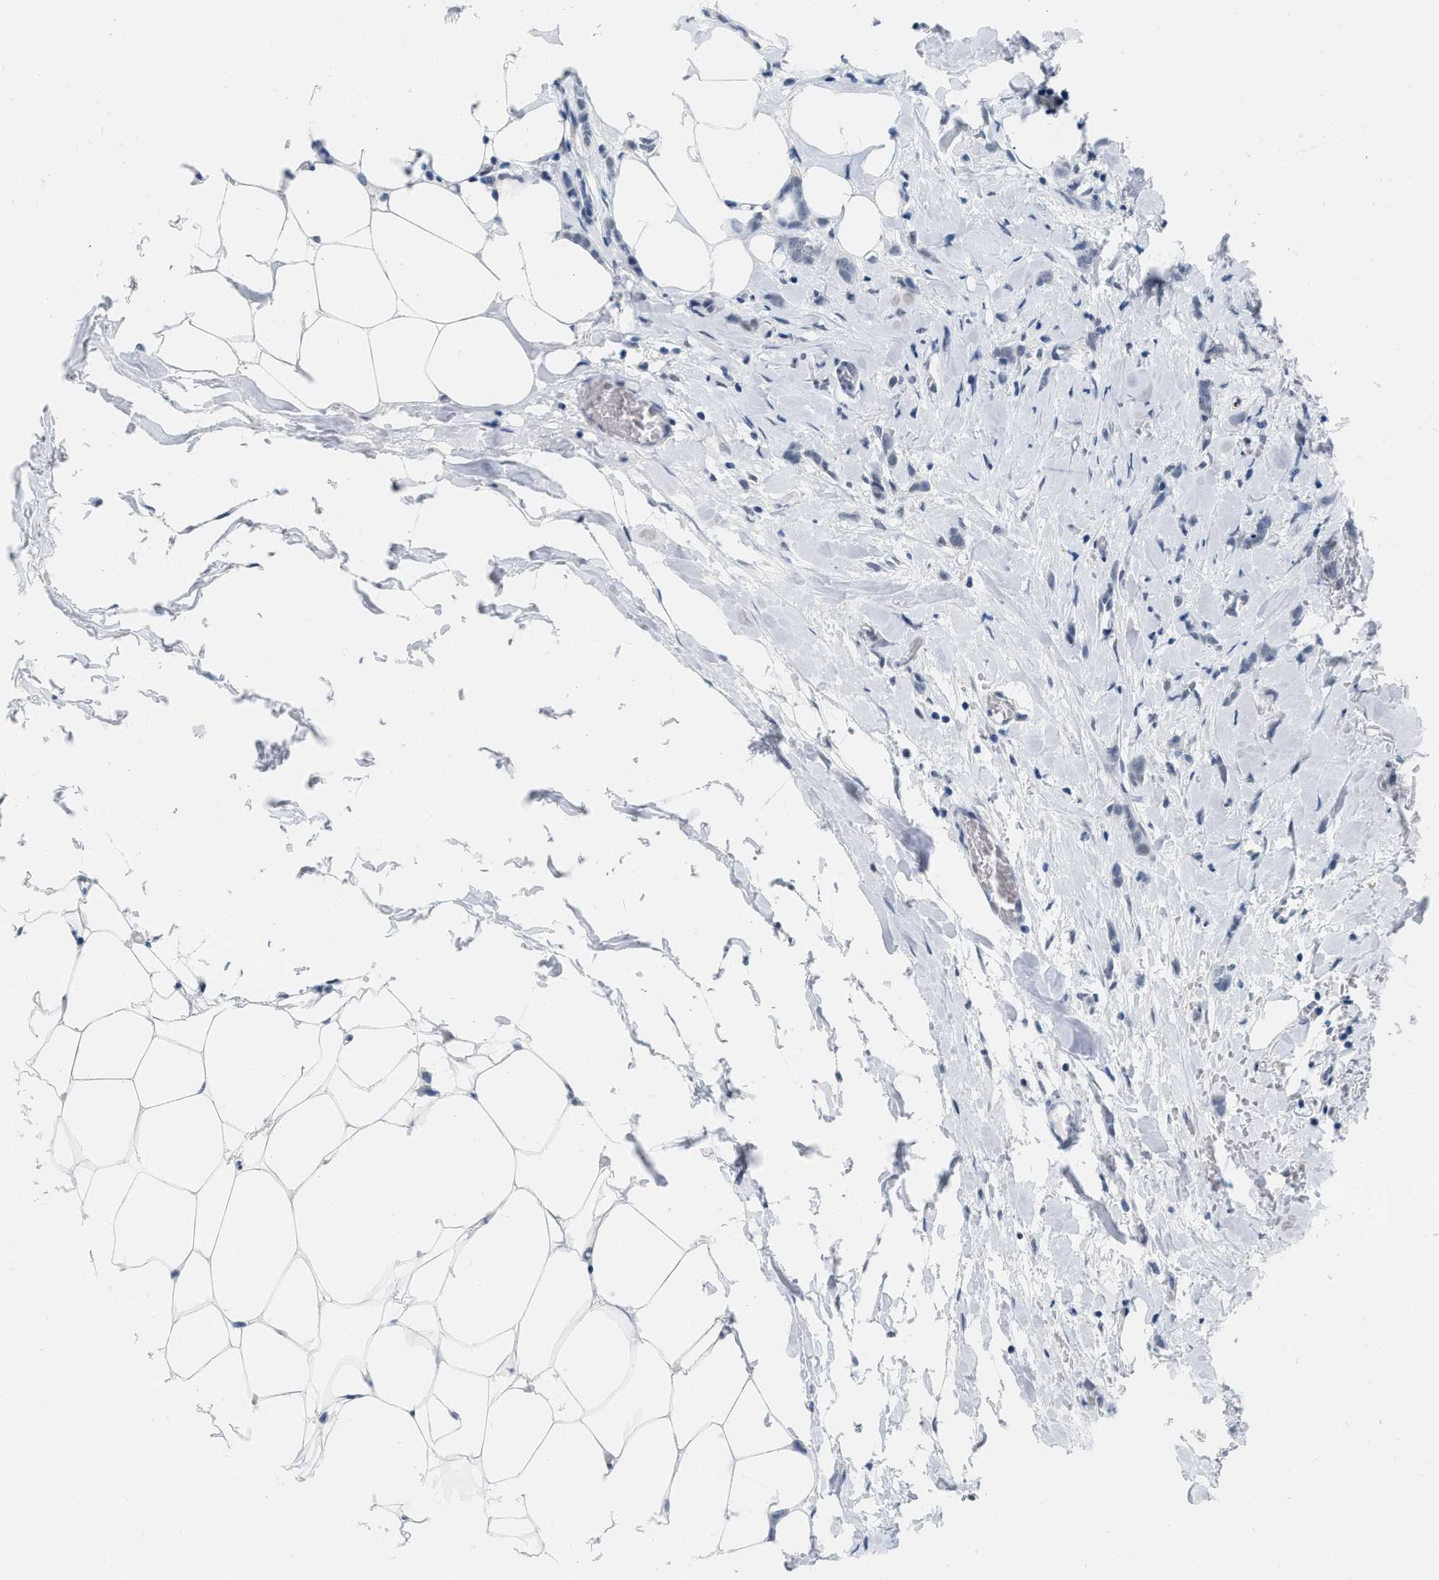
{"staining": {"intensity": "negative", "quantity": "none", "location": "none"}, "tissue": "breast cancer", "cell_type": "Tumor cells", "image_type": "cancer", "snomed": [{"axis": "morphology", "description": "Lobular carcinoma, in situ"}, {"axis": "morphology", "description": "Lobular carcinoma"}, {"axis": "topography", "description": "Breast"}], "caption": "DAB immunohistochemical staining of breast cancer reveals no significant staining in tumor cells. Nuclei are stained in blue.", "gene": "XIRP1", "patient": {"sex": "female", "age": 41}}